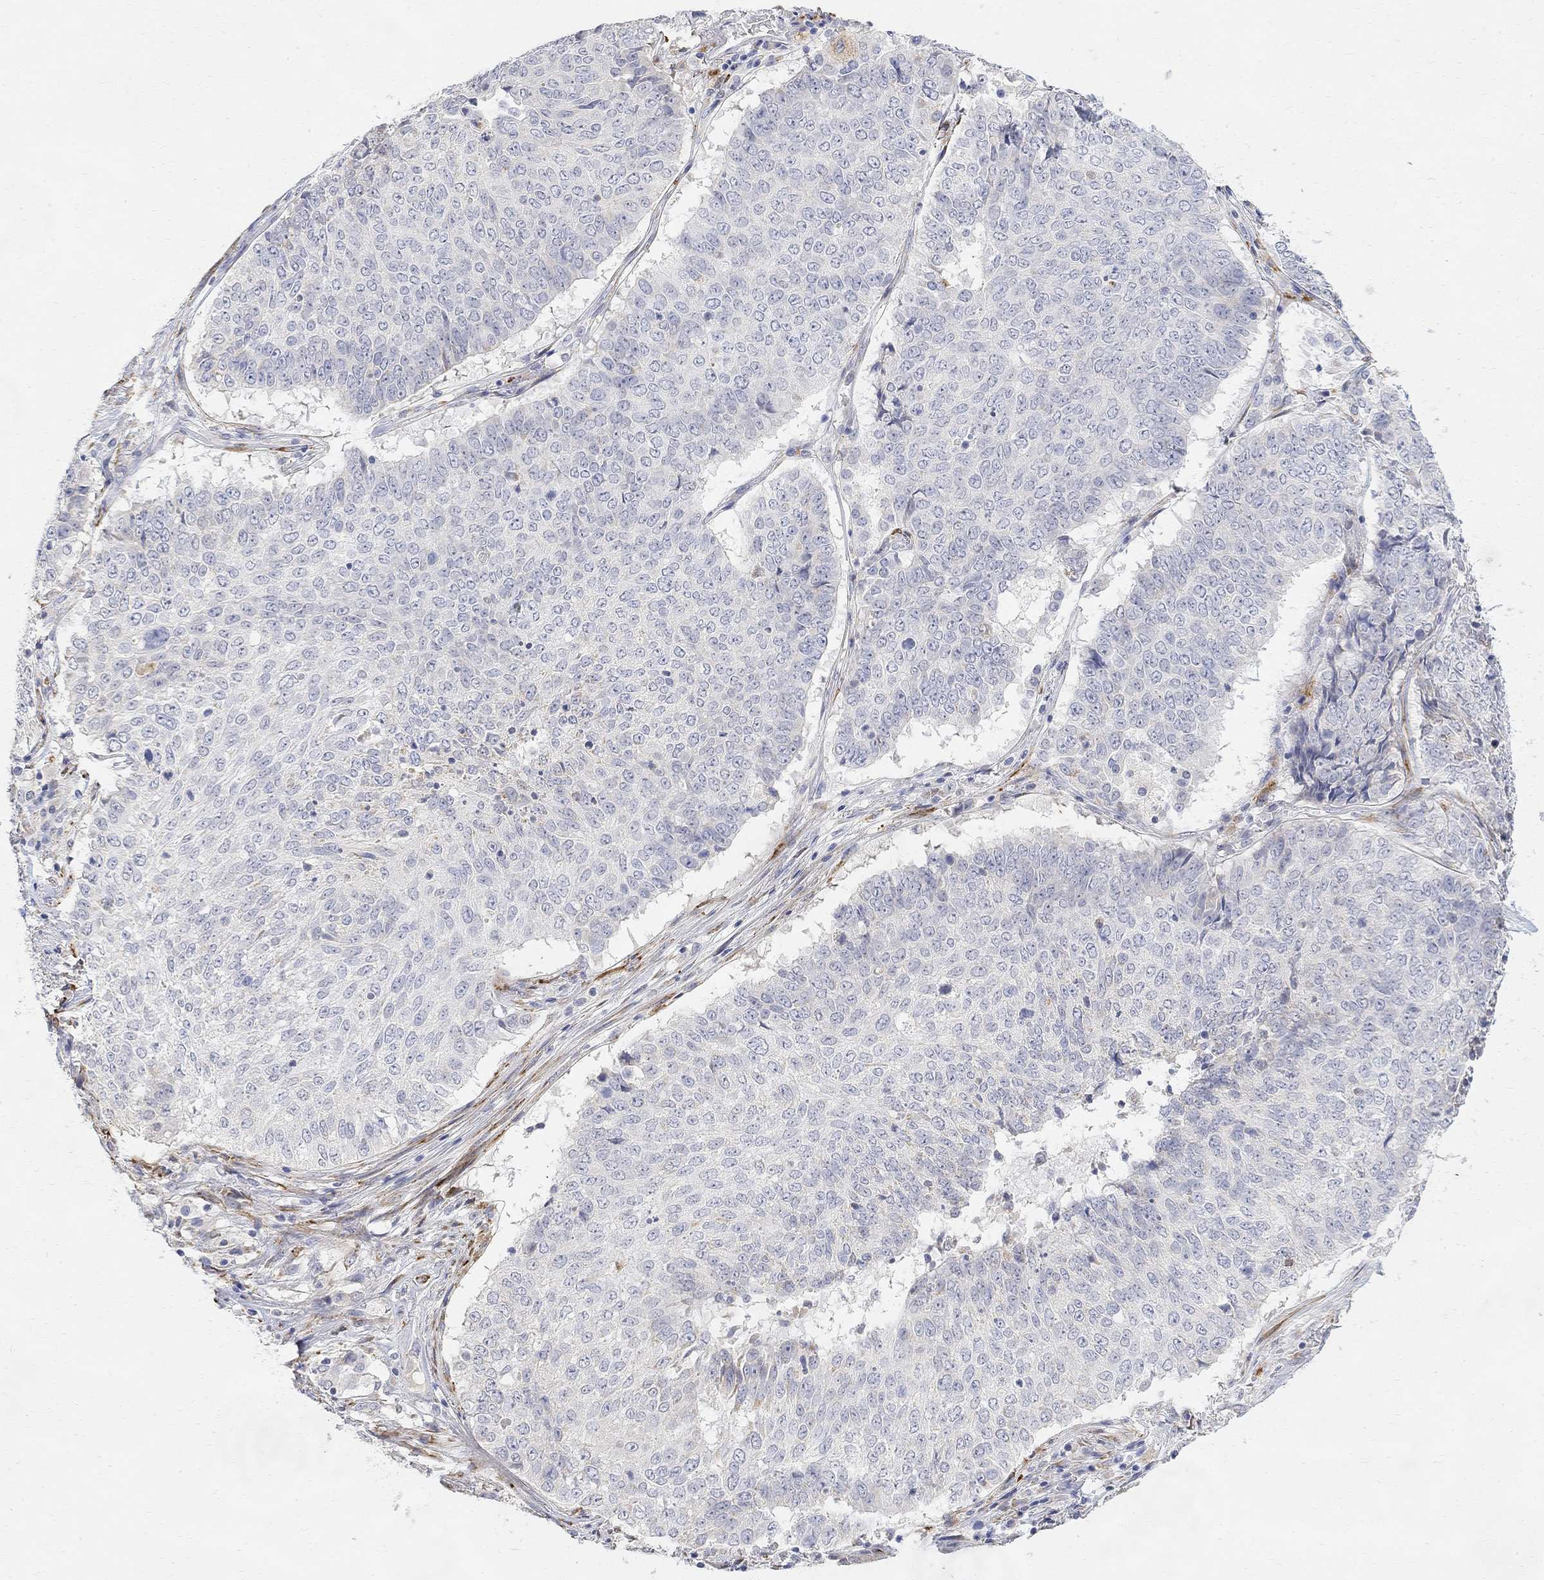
{"staining": {"intensity": "negative", "quantity": "none", "location": "none"}, "tissue": "lung cancer", "cell_type": "Tumor cells", "image_type": "cancer", "snomed": [{"axis": "morphology", "description": "Squamous cell carcinoma, NOS"}, {"axis": "topography", "description": "Lung"}], "caption": "Tumor cells show no significant protein positivity in squamous cell carcinoma (lung).", "gene": "FNDC5", "patient": {"sex": "male", "age": 64}}